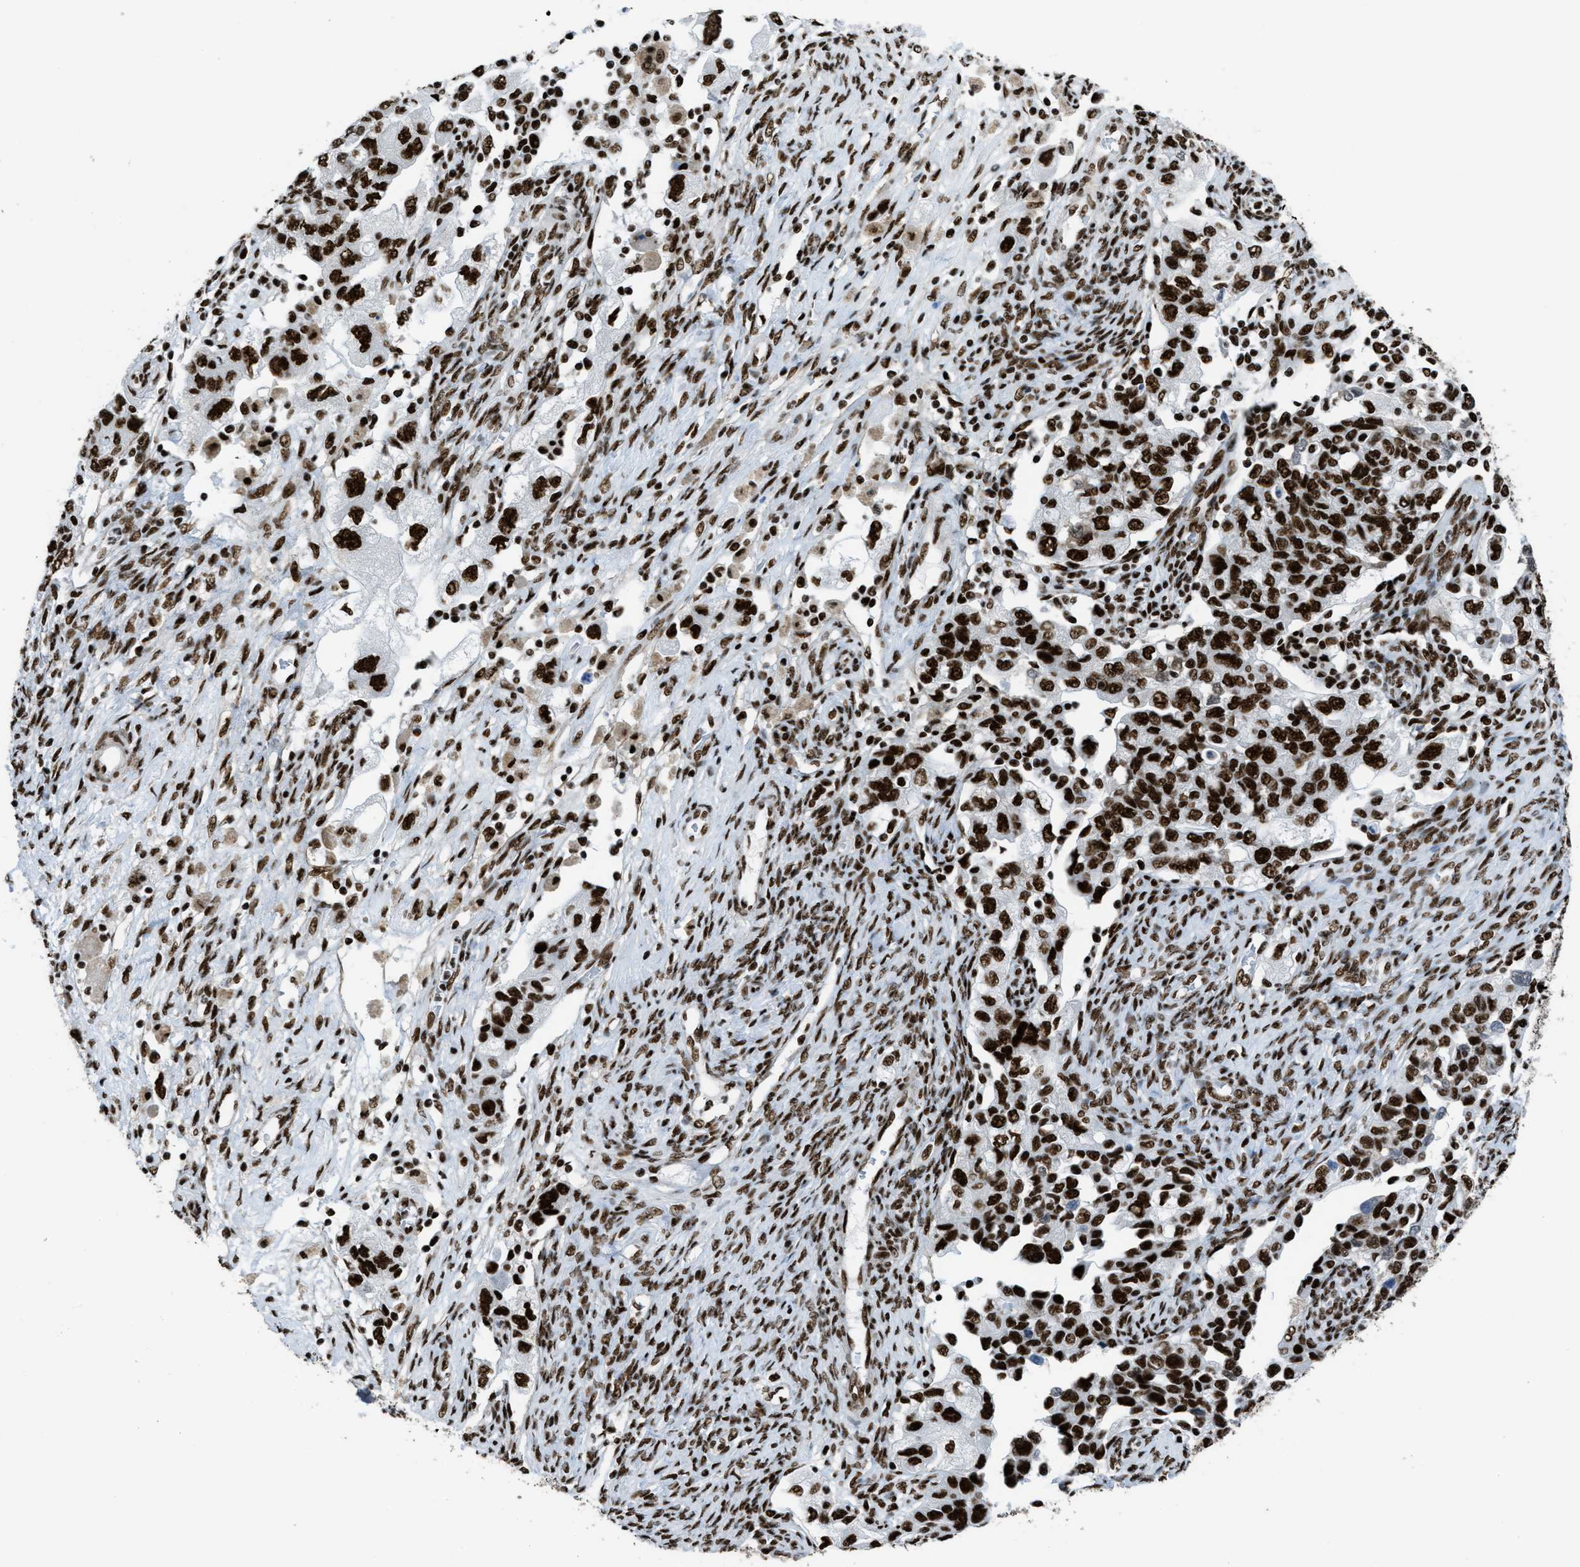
{"staining": {"intensity": "strong", "quantity": ">75%", "location": "nuclear"}, "tissue": "ovarian cancer", "cell_type": "Tumor cells", "image_type": "cancer", "snomed": [{"axis": "morphology", "description": "Carcinoma, NOS"}, {"axis": "morphology", "description": "Cystadenocarcinoma, serous, NOS"}, {"axis": "topography", "description": "Ovary"}], "caption": "Protein positivity by immunohistochemistry reveals strong nuclear positivity in approximately >75% of tumor cells in ovarian cancer.", "gene": "ZNF207", "patient": {"sex": "female", "age": 69}}